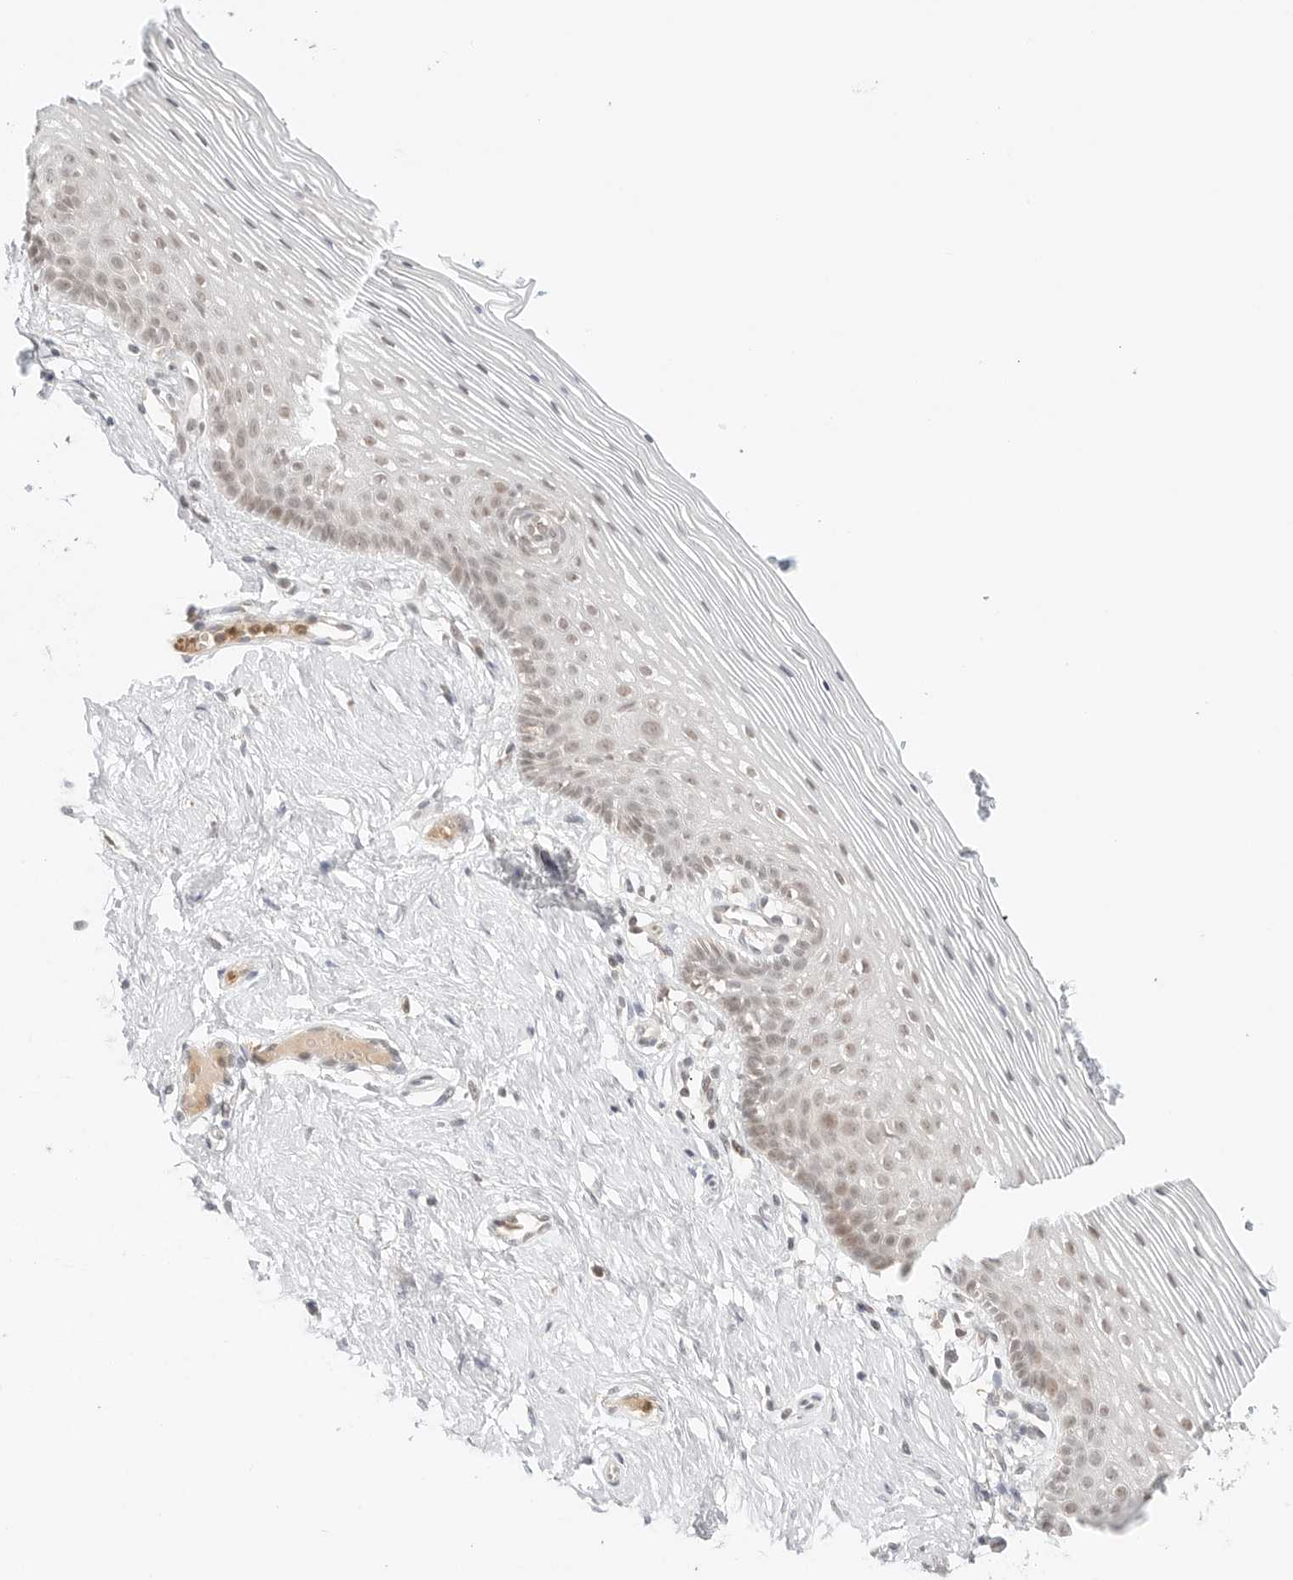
{"staining": {"intensity": "moderate", "quantity": "<25%", "location": "cytoplasmic/membranous,nuclear"}, "tissue": "vagina", "cell_type": "Squamous epithelial cells", "image_type": "normal", "snomed": [{"axis": "morphology", "description": "Normal tissue, NOS"}, {"axis": "topography", "description": "Vagina"}], "caption": "Squamous epithelial cells exhibit moderate cytoplasmic/membranous,nuclear expression in approximately <25% of cells in normal vagina.", "gene": "RPS6KL1", "patient": {"sex": "female", "age": 32}}